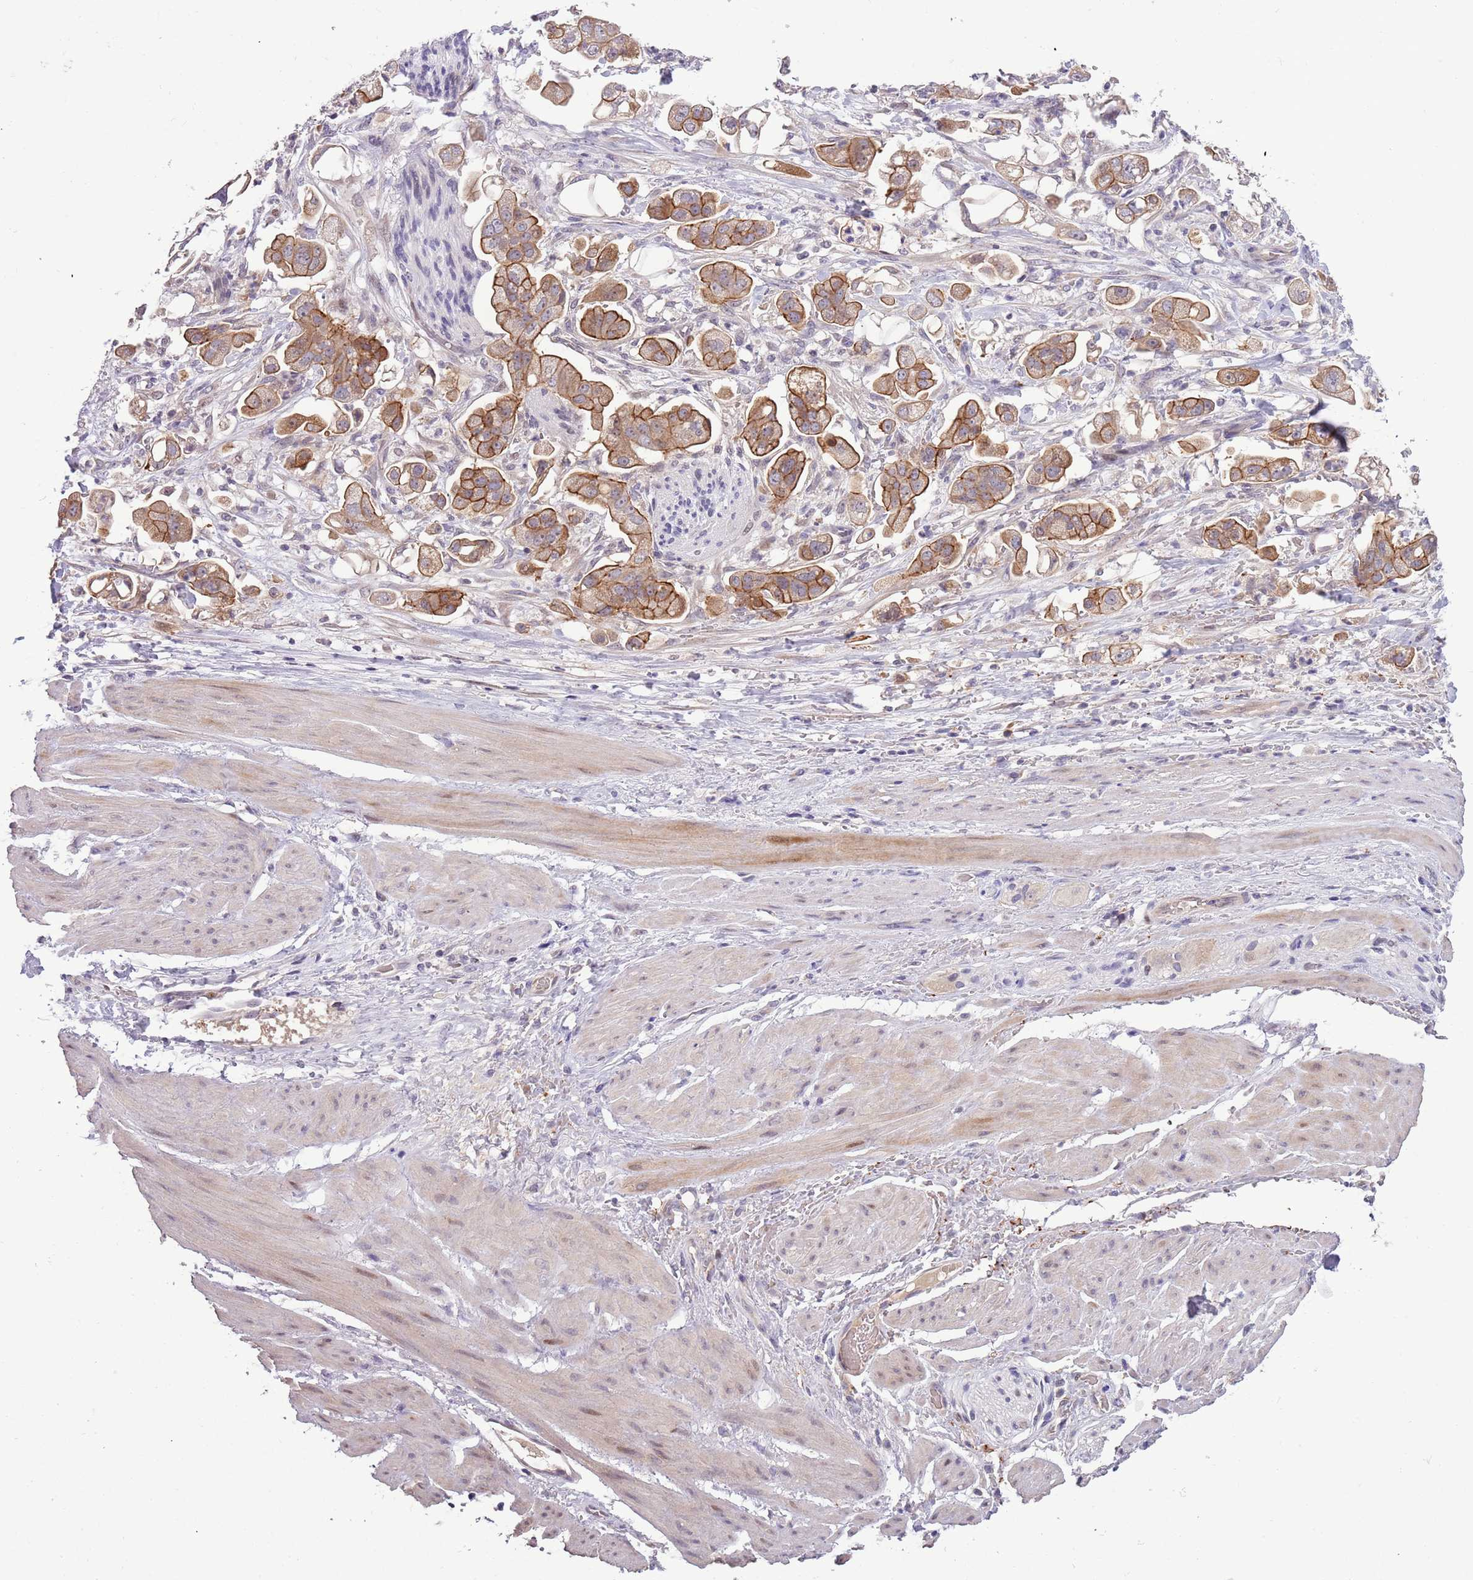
{"staining": {"intensity": "moderate", "quantity": ">75%", "location": "cytoplasmic/membranous"}, "tissue": "stomach cancer", "cell_type": "Tumor cells", "image_type": "cancer", "snomed": [{"axis": "morphology", "description": "Adenocarcinoma, NOS"}, {"axis": "topography", "description": "Stomach"}], "caption": "An image showing moderate cytoplasmic/membranous positivity in approximately >75% of tumor cells in stomach cancer (adenocarcinoma), as visualized by brown immunohistochemical staining.", "gene": "SHROOM3", "patient": {"sex": "male", "age": 62}}